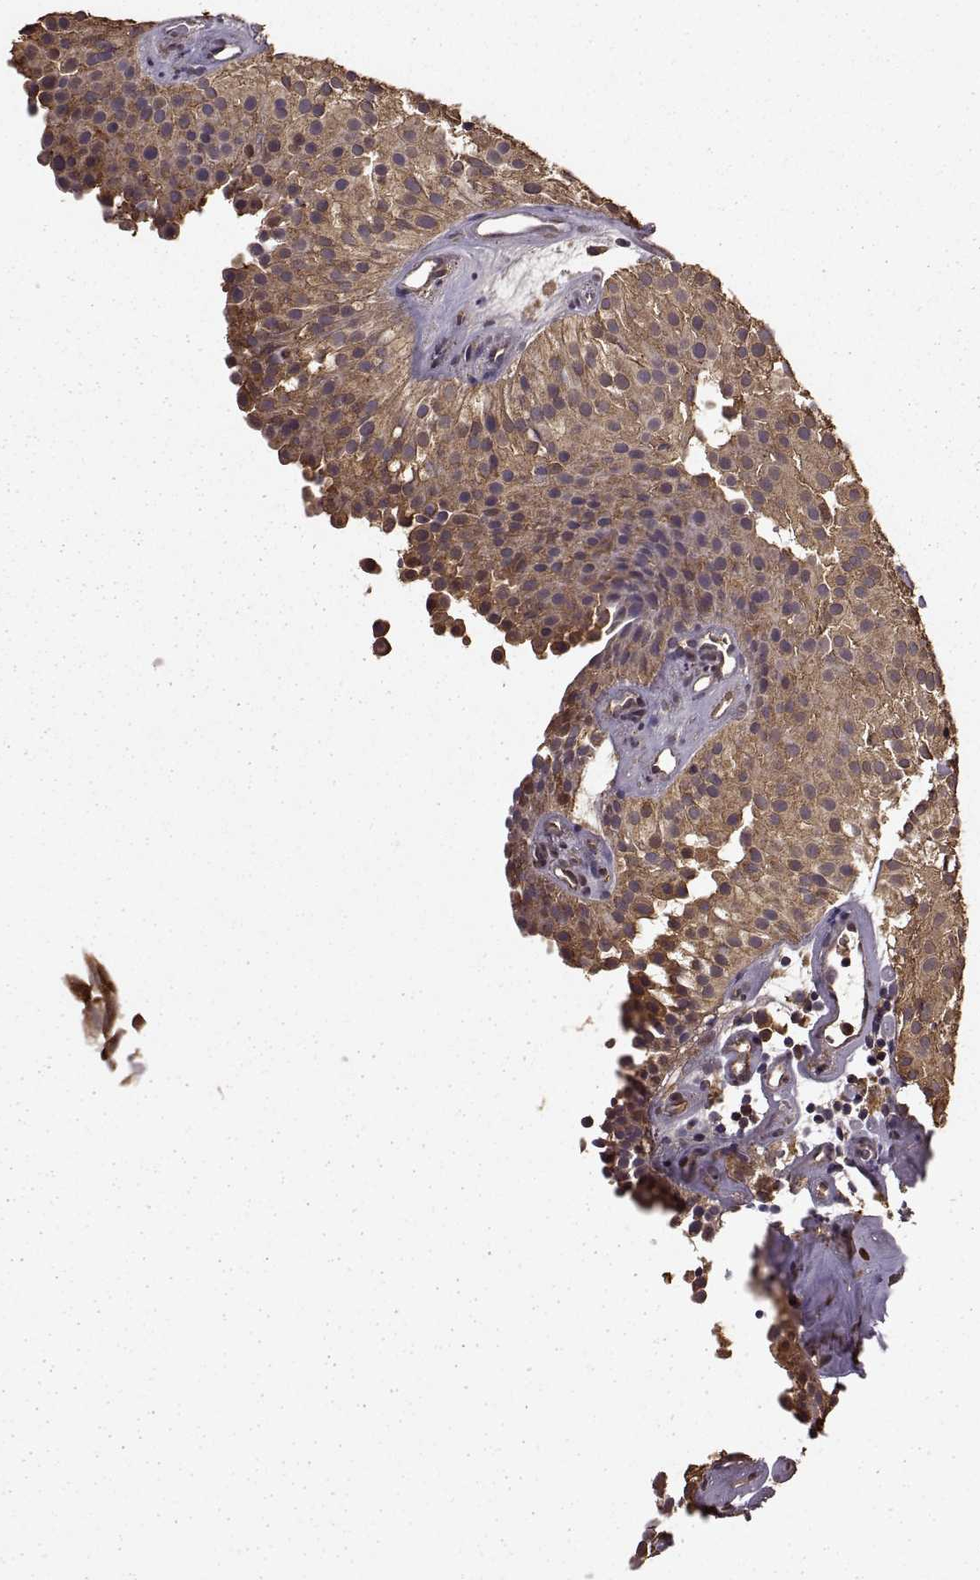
{"staining": {"intensity": "strong", "quantity": ">75%", "location": "cytoplasmic/membranous"}, "tissue": "urothelial cancer", "cell_type": "Tumor cells", "image_type": "cancer", "snomed": [{"axis": "morphology", "description": "Urothelial carcinoma, Low grade"}, {"axis": "topography", "description": "Urinary bladder"}], "caption": "A histopathology image of human urothelial cancer stained for a protein exhibits strong cytoplasmic/membranous brown staining in tumor cells.", "gene": "NME1-NME2", "patient": {"sex": "female", "age": 87}}